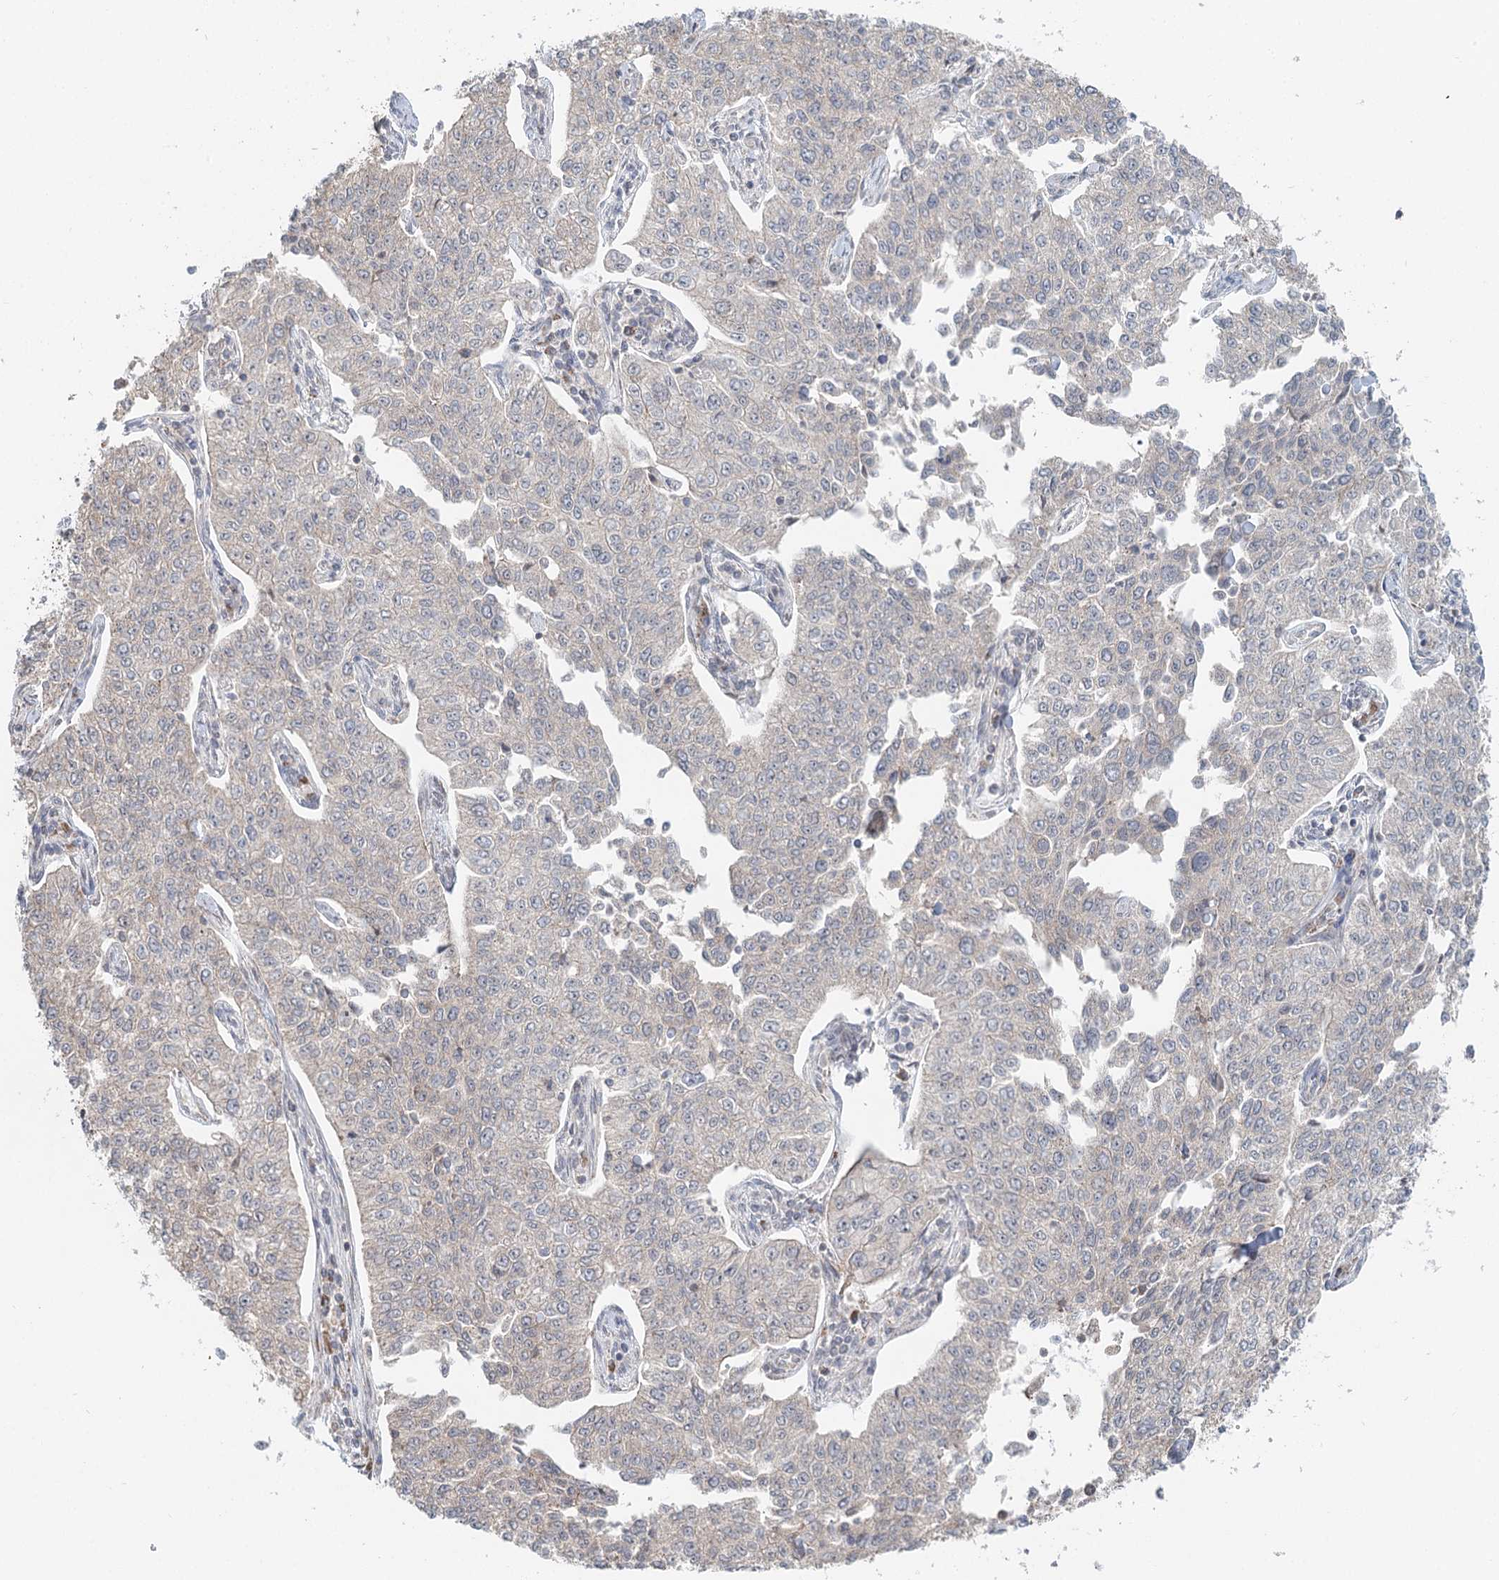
{"staining": {"intensity": "negative", "quantity": "none", "location": "none"}, "tissue": "cervical cancer", "cell_type": "Tumor cells", "image_type": "cancer", "snomed": [{"axis": "morphology", "description": "Squamous cell carcinoma, NOS"}, {"axis": "topography", "description": "Cervix"}], "caption": "There is no significant expression in tumor cells of squamous cell carcinoma (cervical). (DAB (3,3'-diaminobenzidine) immunohistochemistry with hematoxylin counter stain).", "gene": "GPALPP1", "patient": {"sex": "female", "age": 35}}